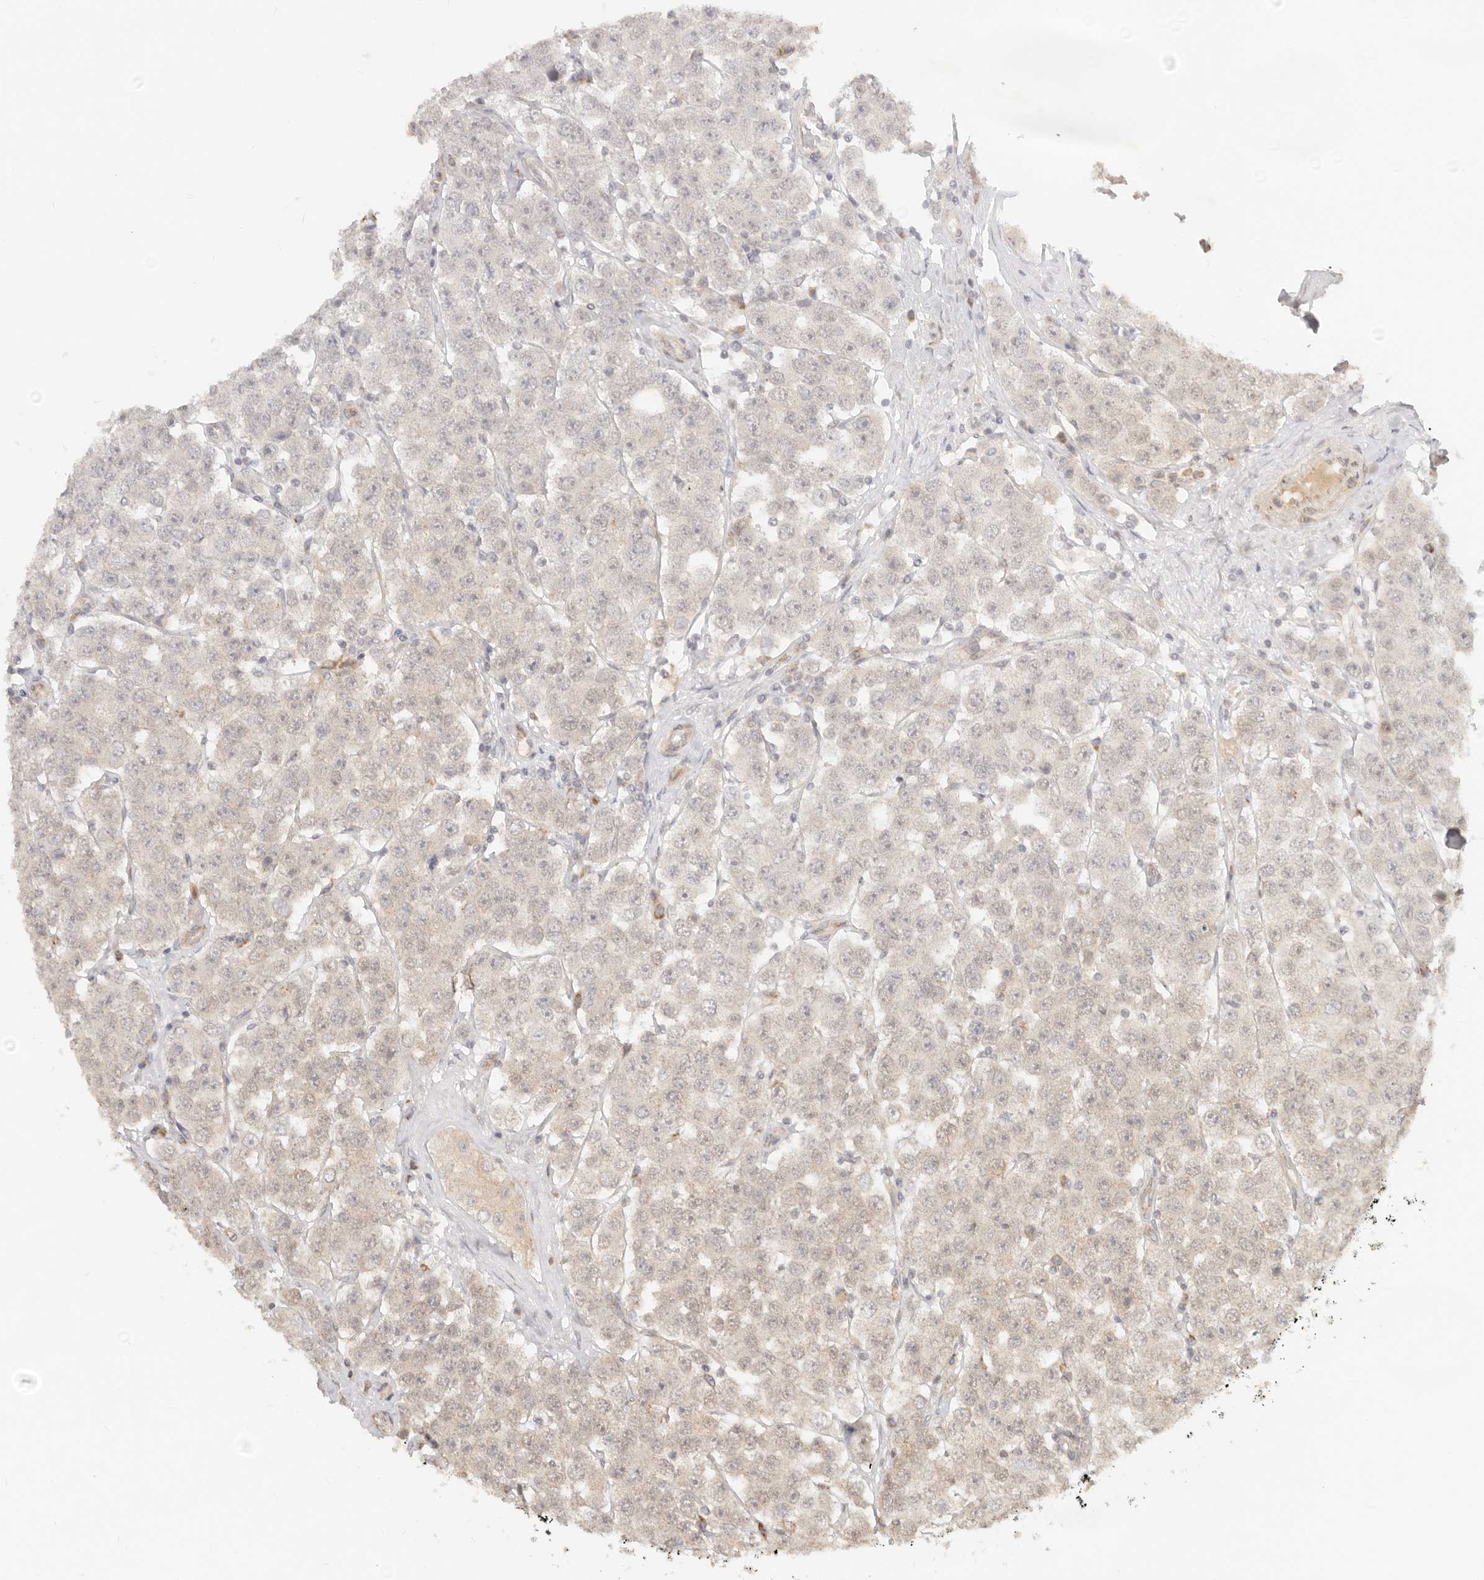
{"staining": {"intensity": "negative", "quantity": "none", "location": "none"}, "tissue": "testis cancer", "cell_type": "Tumor cells", "image_type": "cancer", "snomed": [{"axis": "morphology", "description": "Seminoma, NOS"}, {"axis": "topography", "description": "Testis"}], "caption": "A micrograph of human testis cancer is negative for staining in tumor cells. Nuclei are stained in blue.", "gene": "BAALC", "patient": {"sex": "male", "age": 28}}